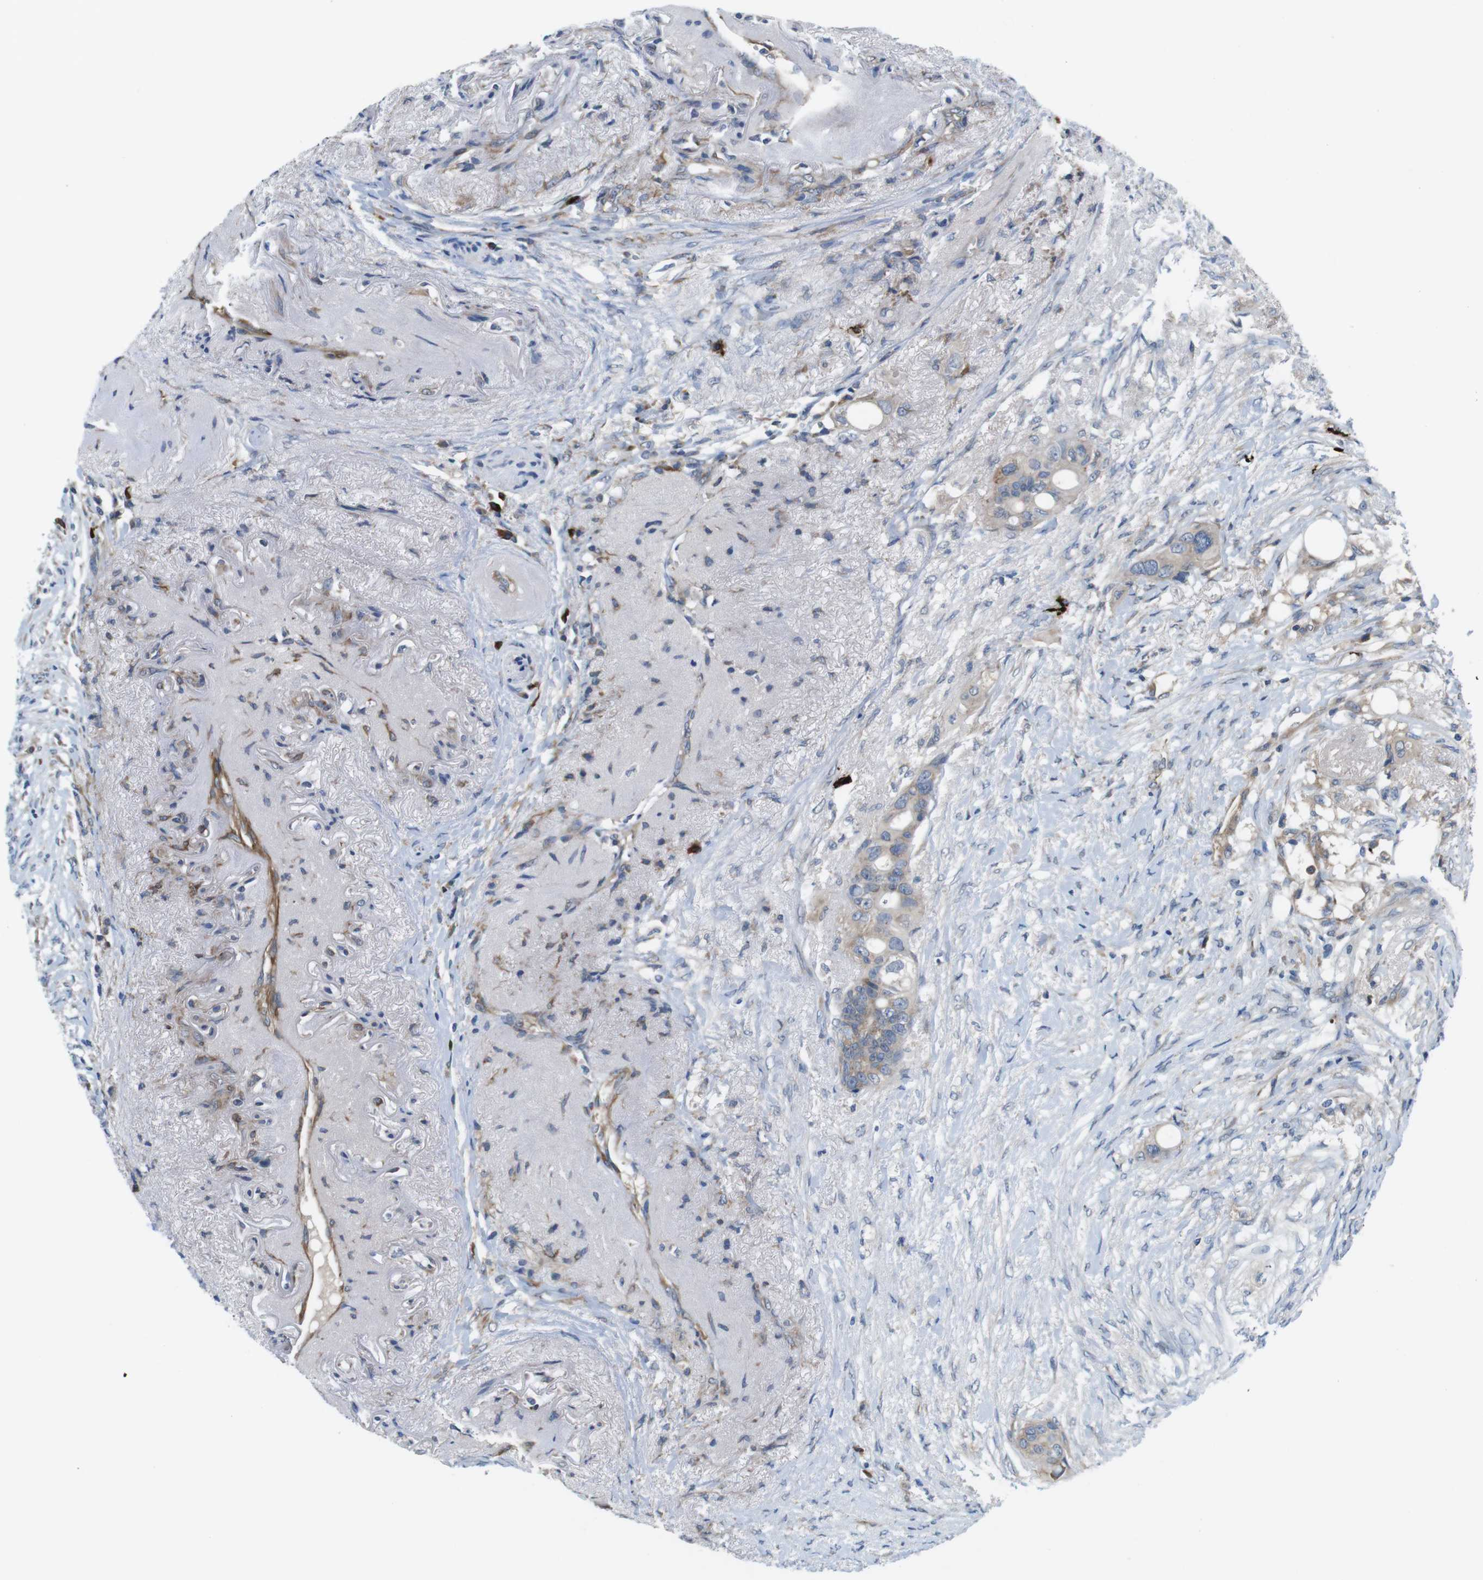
{"staining": {"intensity": "weak", "quantity": ">75%", "location": "cytoplasmic/membranous"}, "tissue": "colorectal cancer", "cell_type": "Tumor cells", "image_type": "cancer", "snomed": [{"axis": "morphology", "description": "Adenocarcinoma, NOS"}, {"axis": "topography", "description": "Colon"}], "caption": "Colorectal adenocarcinoma stained with immunohistochemistry (IHC) reveals weak cytoplasmic/membranous positivity in about >75% of tumor cells. Using DAB (brown) and hematoxylin (blue) stains, captured at high magnification using brightfield microscopy.", "gene": "DCLK1", "patient": {"sex": "female", "age": 57}}